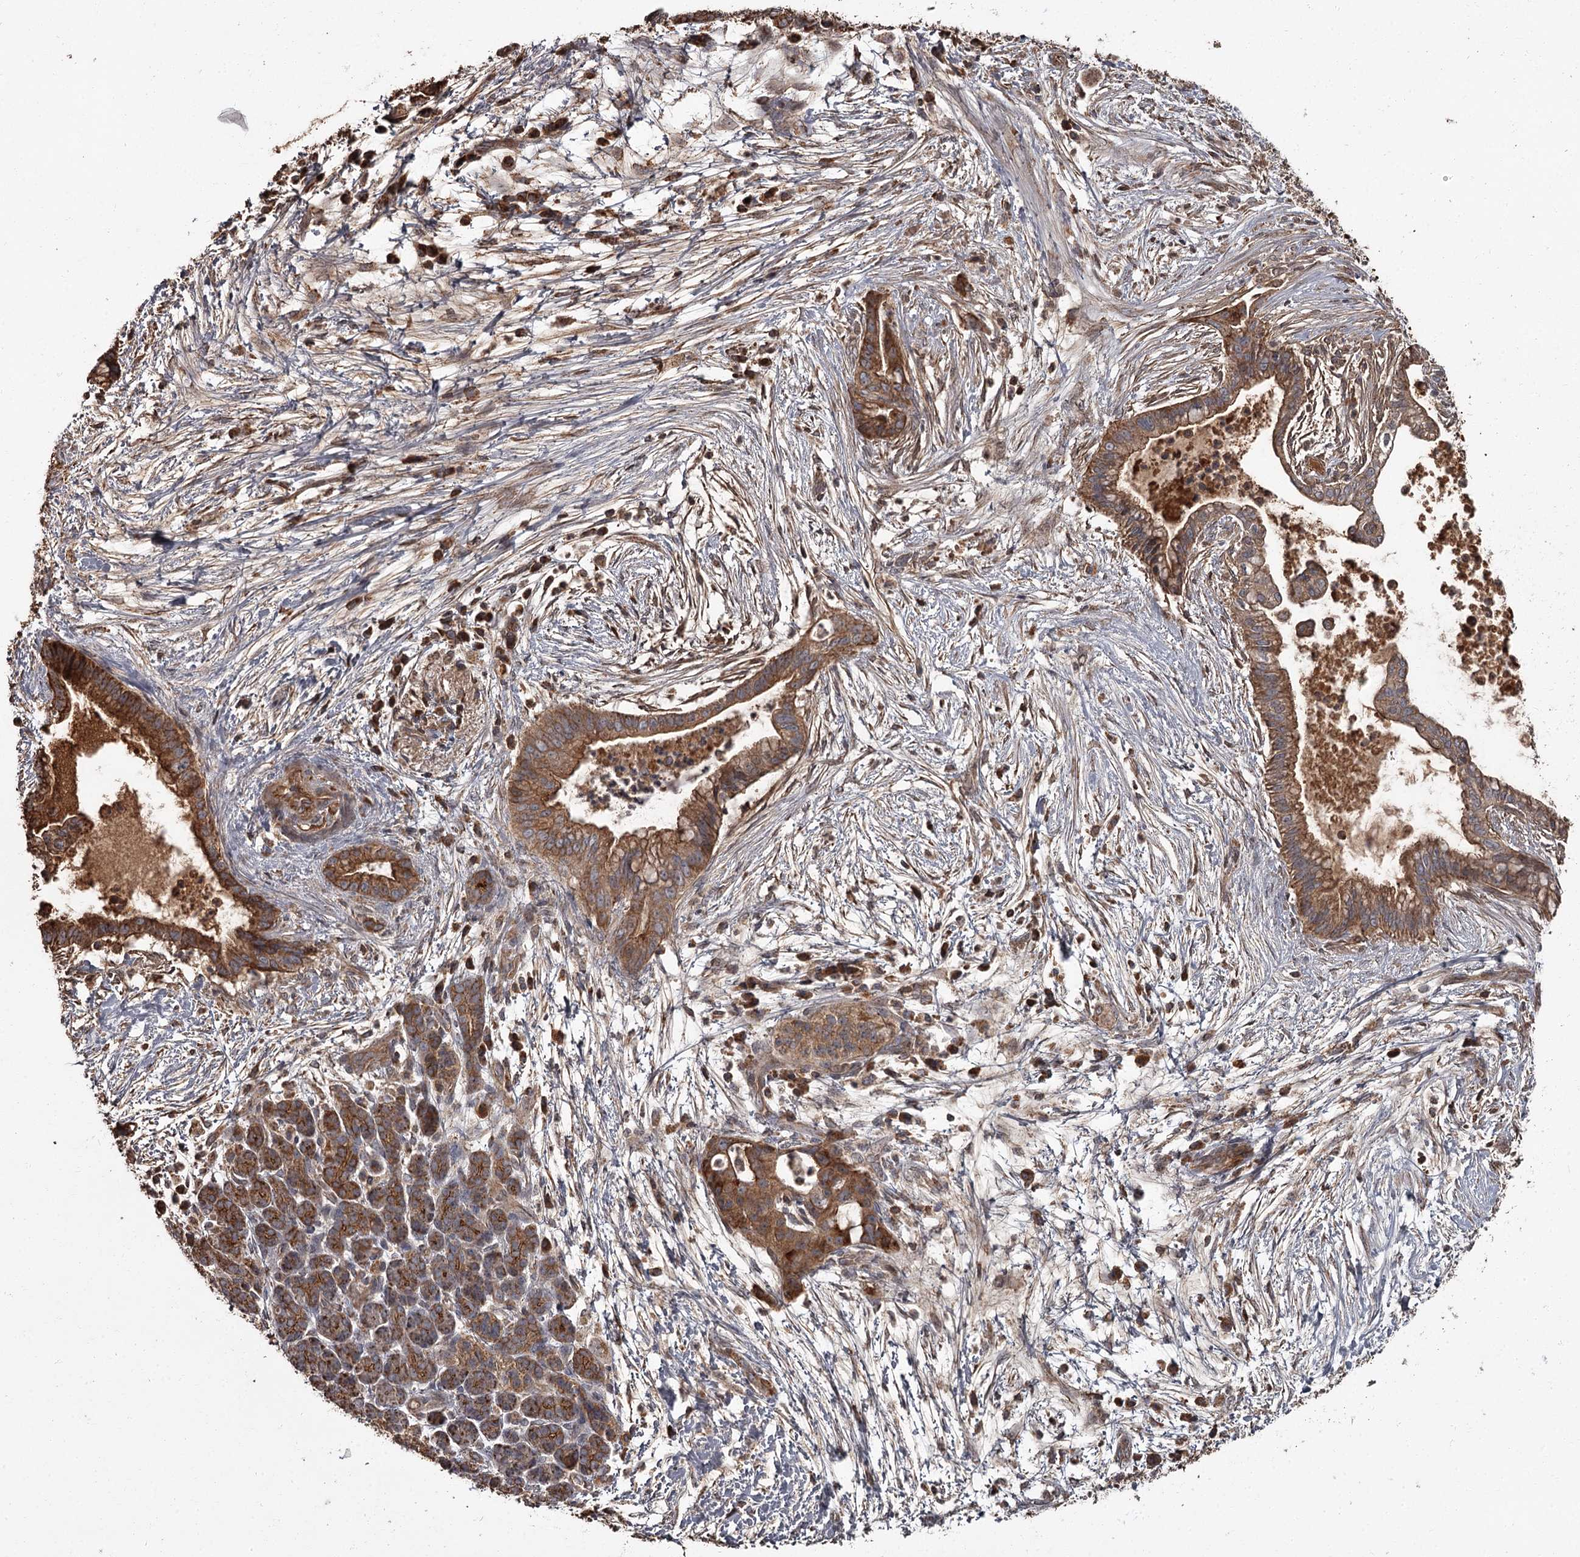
{"staining": {"intensity": "strong", "quantity": "25%-75%", "location": "cytoplasmic/membranous"}, "tissue": "pancreatic cancer", "cell_type": "Tumor cells", "image_type": "cancer", "snomed": [{"axis": "morphology", "description": "Adenocarcinoma, NOS"}, {"axis": "topography", "description": "Pancreas"}], "caption": "Adenocarcinoma (pancreatic) stained with a protein marker shows strong staining in tumor cells.", "gene": "THAP9", "patient": {"sex": "male", "age": 59}}